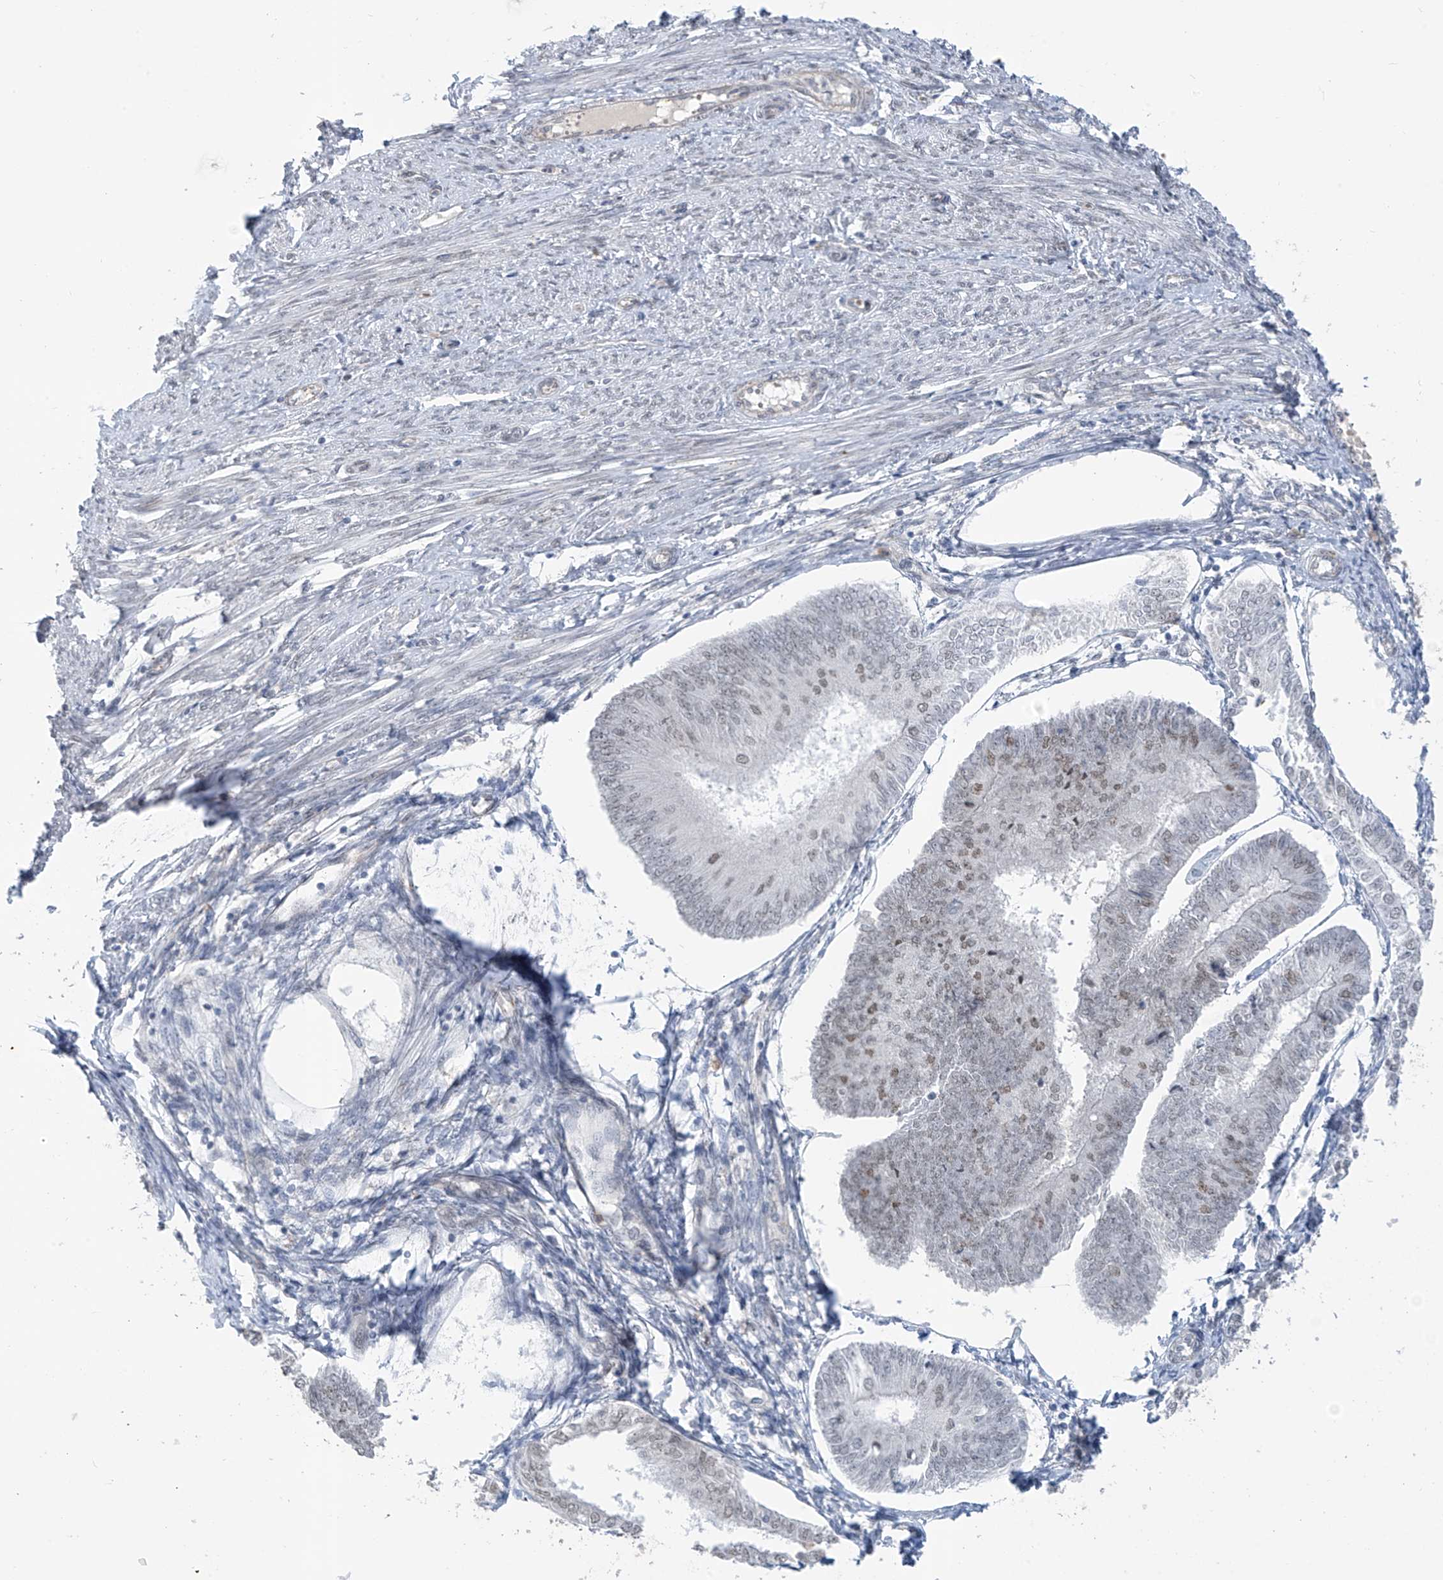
{"staining": {"intensity": "weak", "quantity": "25%-75%", "location": "nuclear"}, "tissue": "endometrial cancer", "cell_type": "Tumor cells", "image_type": "cancer", "snomed": [{"axis": "morphology", "description": "Adenocarcinoma, NOS"}, {"axis": "topography", "description": "Endometrium"}], "caption": "An immunohistochemistry (IHC) image of tumor tissue is shown. Protein staining in brown highlights weak nuclear positivity in endometrial adenocarcinoma within tumor cells. The protein is shown in brown color, while the nuclei are stained blue.", "gene": "MCM9", "patient": {"sex": "female", "age": 58}}